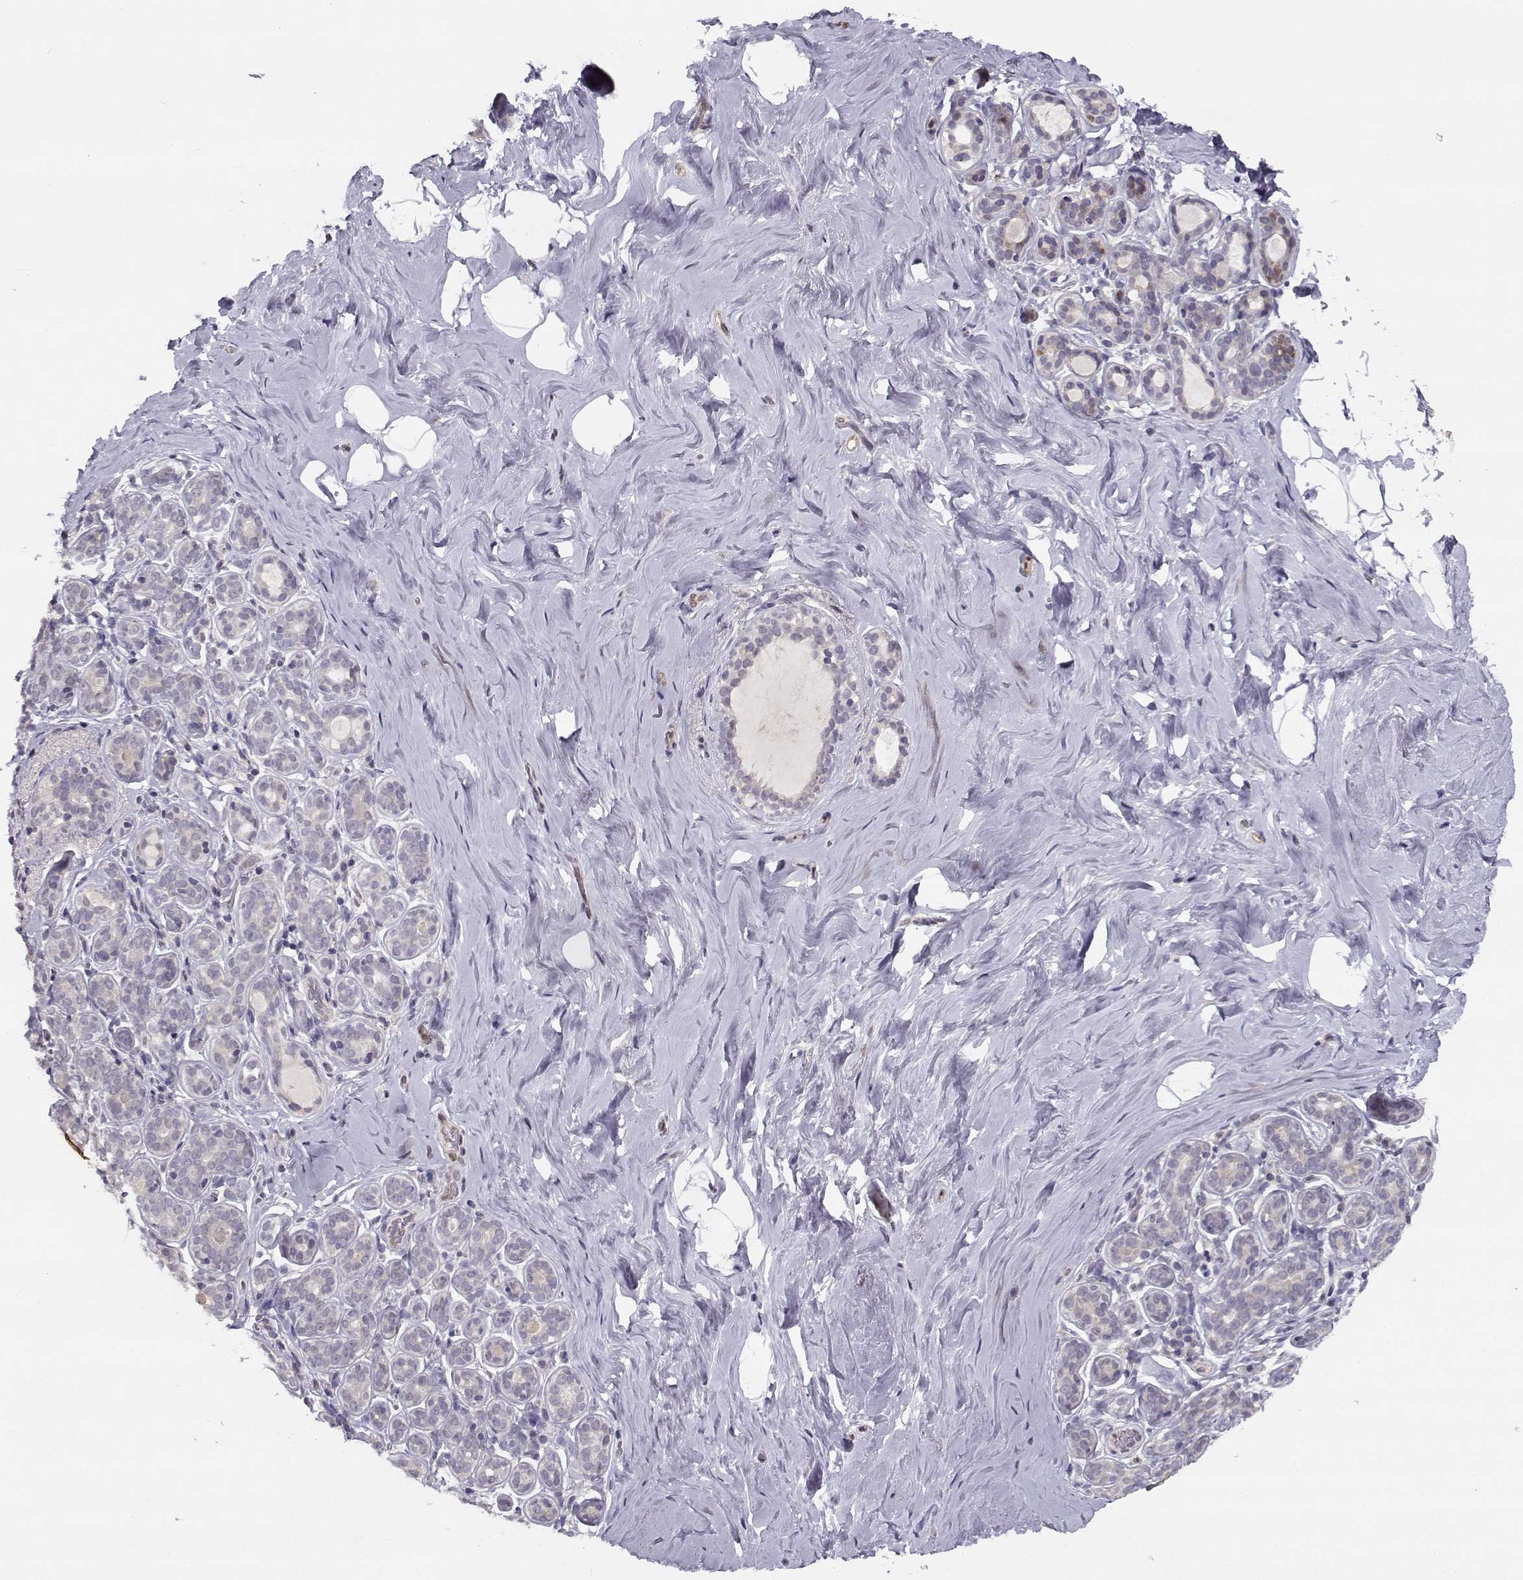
{"staining": {"intensity": "negative", "quantity": "none", "location": "none"}, "tissue": "breast", "cell_type": "Adipocytes", "image_type": "normal", "snomed": [{"axis": "morphology", "description": "Normal tissue, NOS"}, {"axis": "topography", "description": "Skin"}, {"axis": "topography", "description": "Breast"}], "caption": "The histopathology image displays no significant positivity in adipocytes of breast. (Brightfield microscopy of DAB (3,3'-diaminobenzidine) immunohistochemistry at high magnification).", "gene": "BMX", "patient": {"sex": "female", "age": 43}}